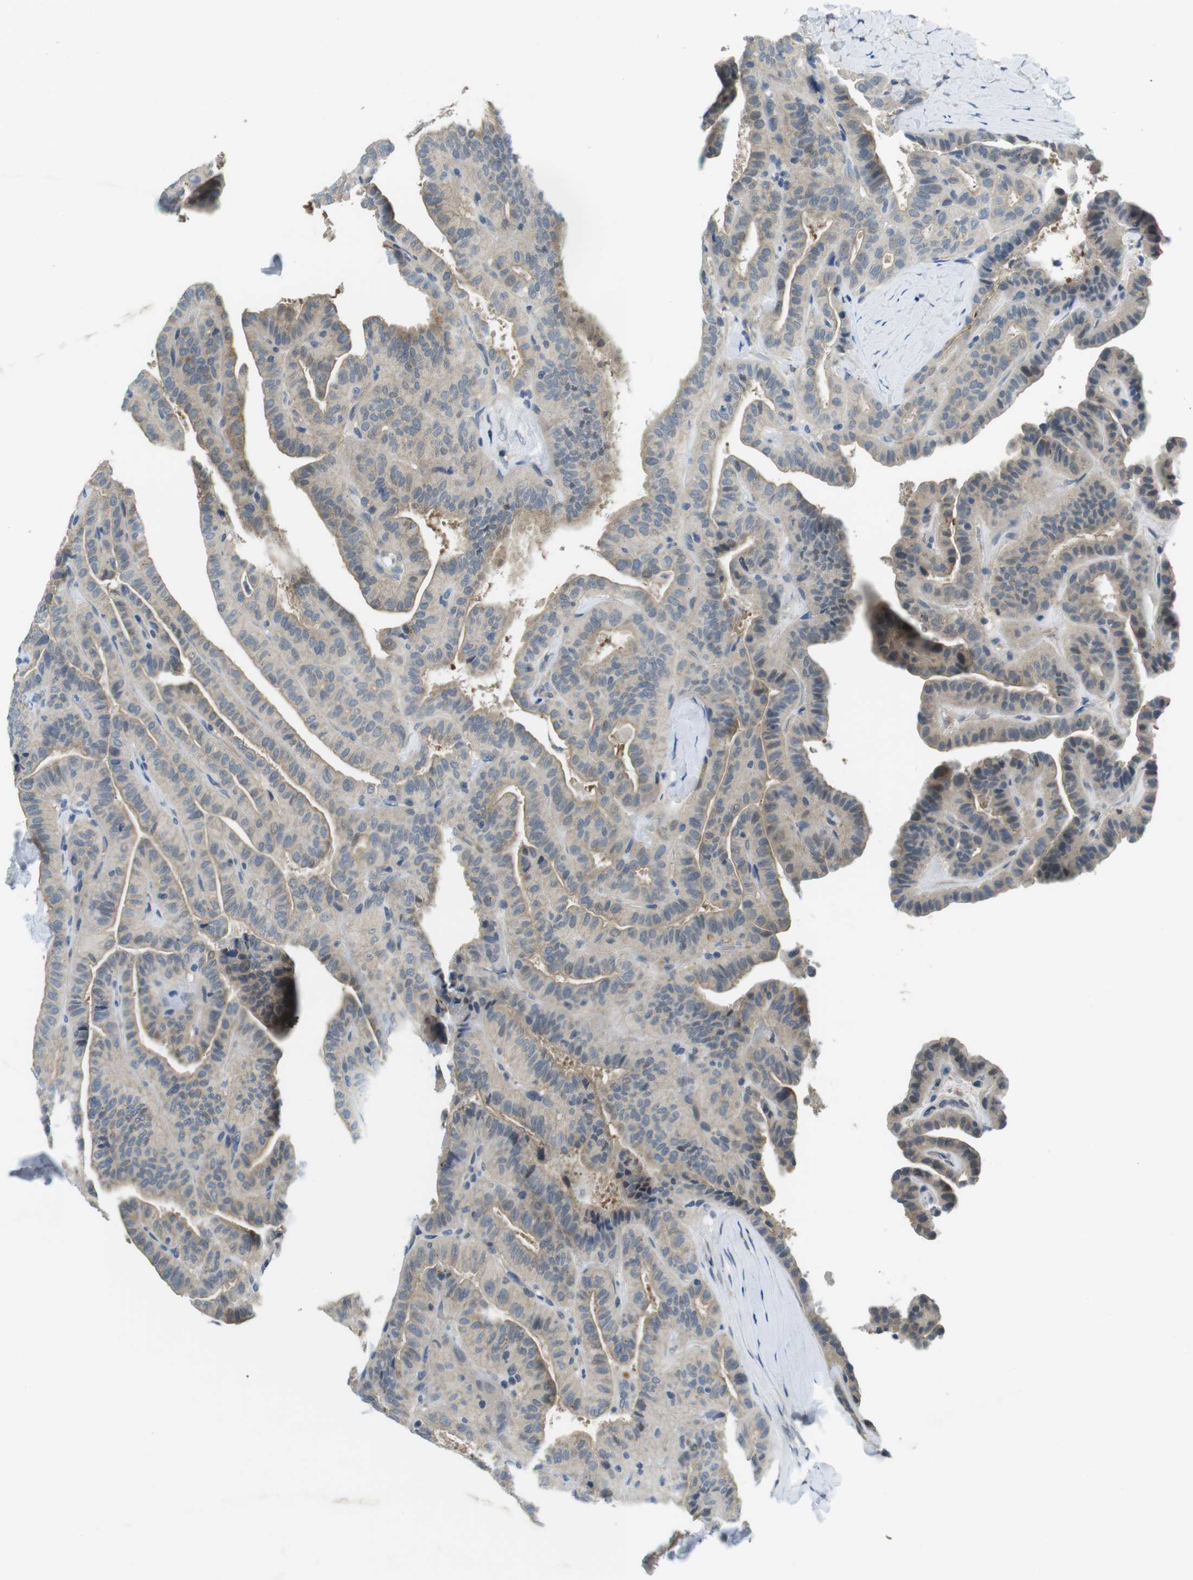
{"staining": {"intensity": "weak", "quantity": "<25%", "location": "cytoplasmic/membranous"}, "tissue": "thyroid cancer", "cell_type": "Tumor cells", "image_type": "cancer", "snomed": [{"axis": "morphology", "description": "Papillary adenocarcinoma, NOS"}, {"axis": "topography", "description": "Thyroid gland"}], "caption": "This is an IHC histopathology image of human thyroid cancer (papillary adenocarcinoma). There is no expression in tumor cells.", "gene": "WSCD1", "patient": {"sex": "male", "age": 77}}